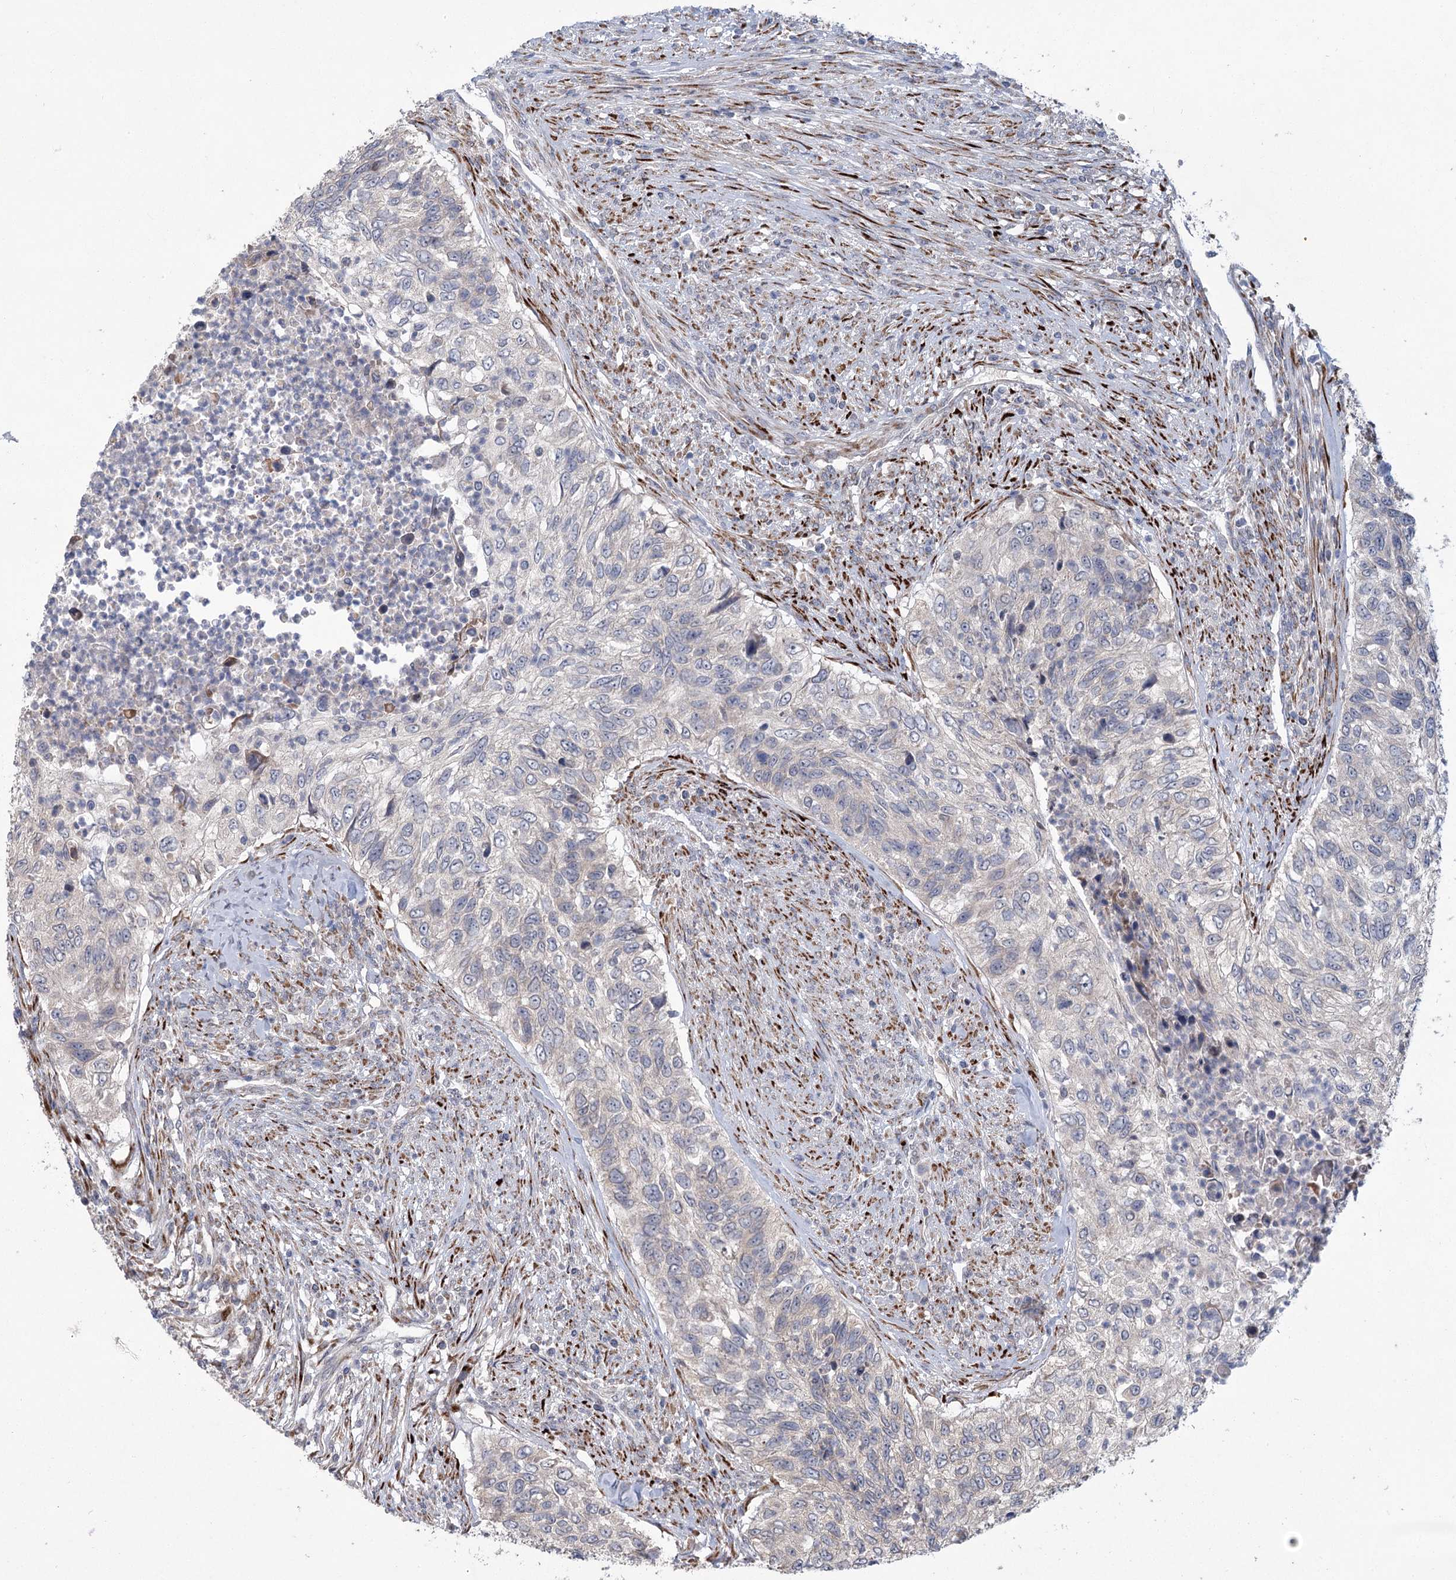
{"staining": {"intensity": "negative", "quantity": "none", "location": "none"}, "tissue": "urothelial cancer", "cell_type": "Tumor cells", "image_type": "cancer", "snomed": [{"axis": "morphology", "description": "Urothelial carcinoma, High grade"}, {"axis": "topography", "description": "Urinary bladder"}], "caption": "Urothelial cancer was stained to show a protein in brown. There is no significant staining in tumor cells. (IHC, brightfield microscopy, high magnification).", "gene": "GCNT4", "patient": {"sex": "female", "age": 60}}